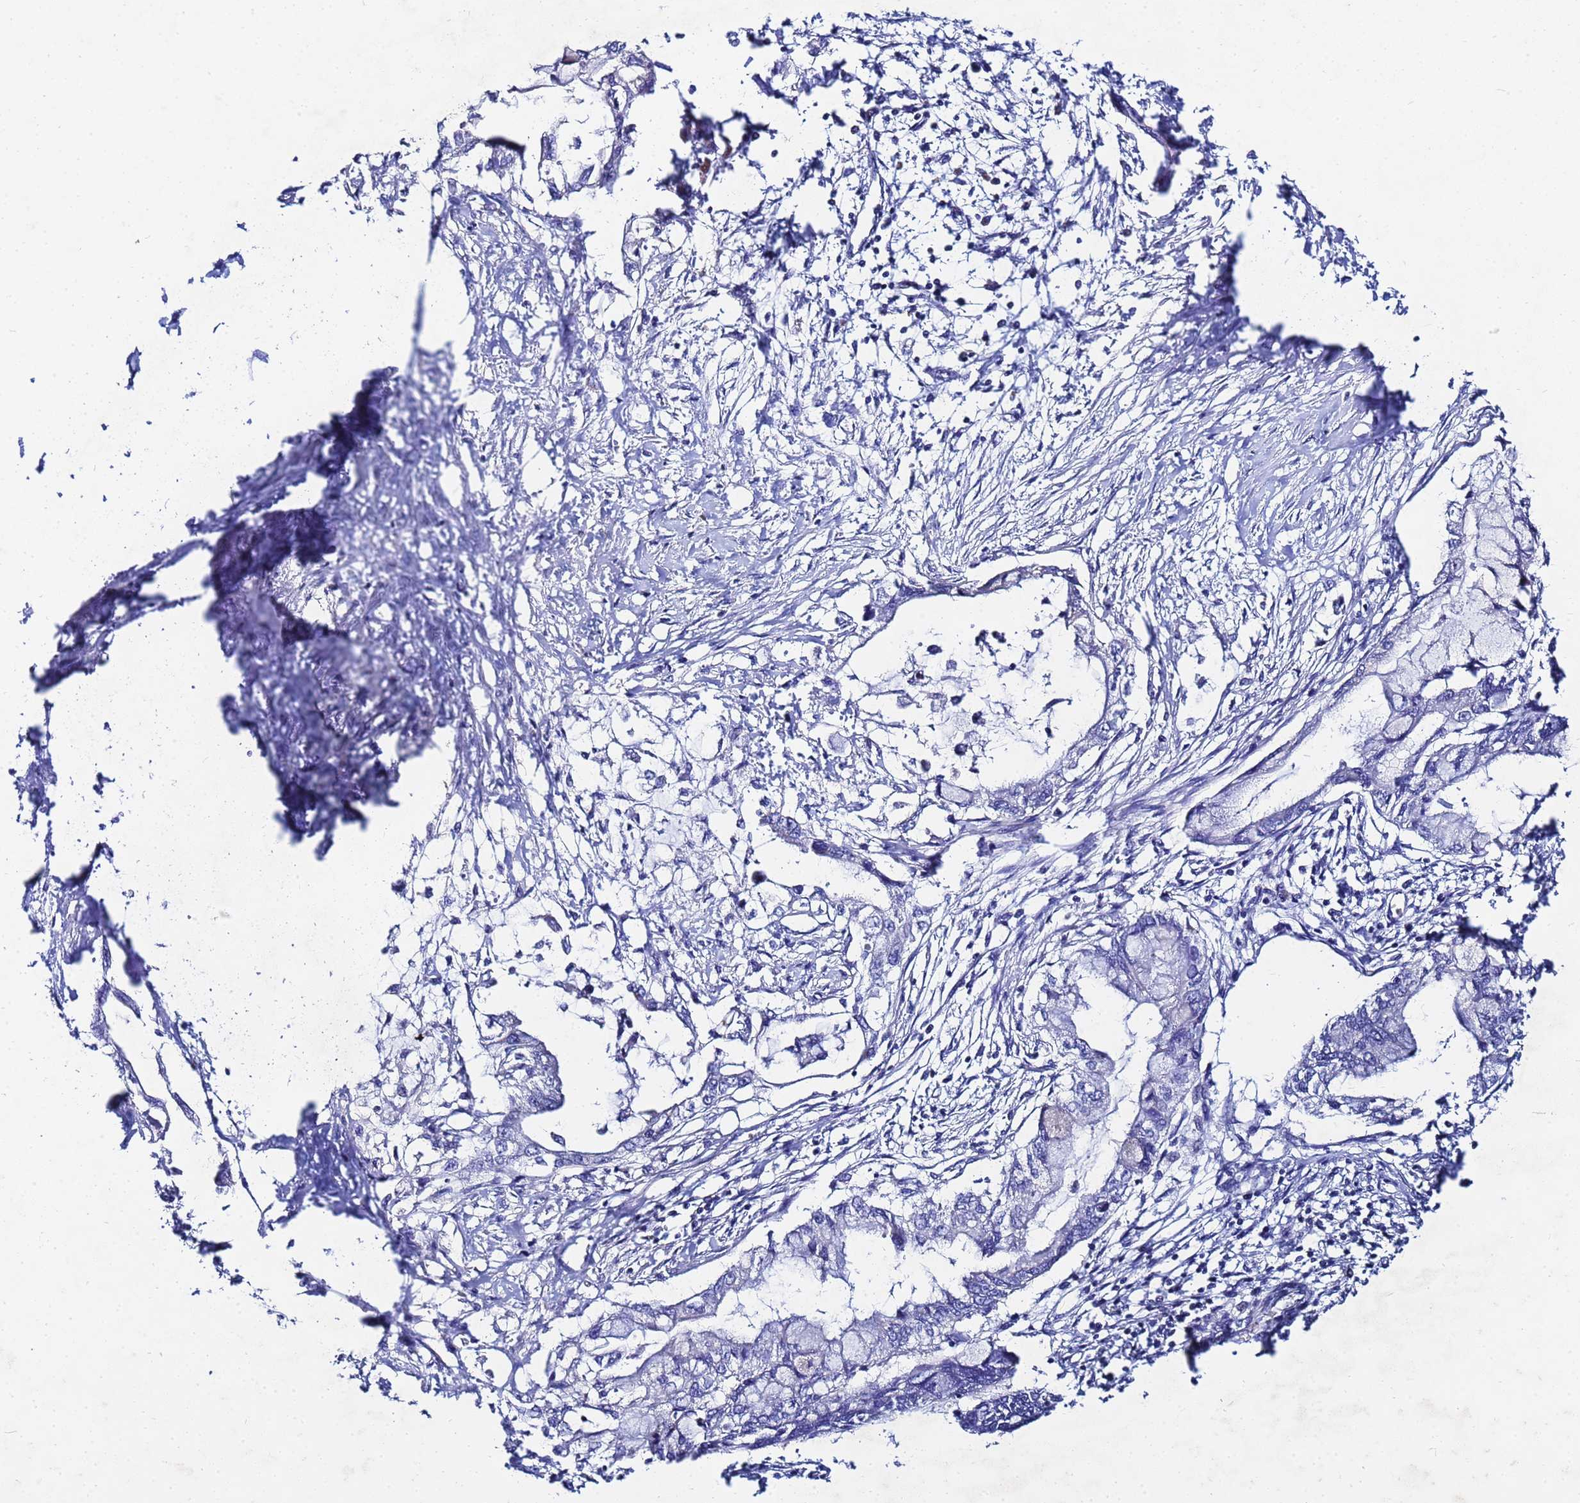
{"staining": {"intensity": "negative", "quantity": "none", "location": "none"}, "tissue": "pancreatic cancer", "cell_type": "Tumor cells", "image_type": "cancer", "snomed": [{"axis": "morphology", "description": "Adenocarcinoma, NOS"}, {"axis": "topography", "description": "Pancreas"}], "caption": "Tumor cells show no significant expression in adenocarcinoma (pancreatic).", "gene": "FAHD2A", "patient": {"sex": "male", "age": 48}}